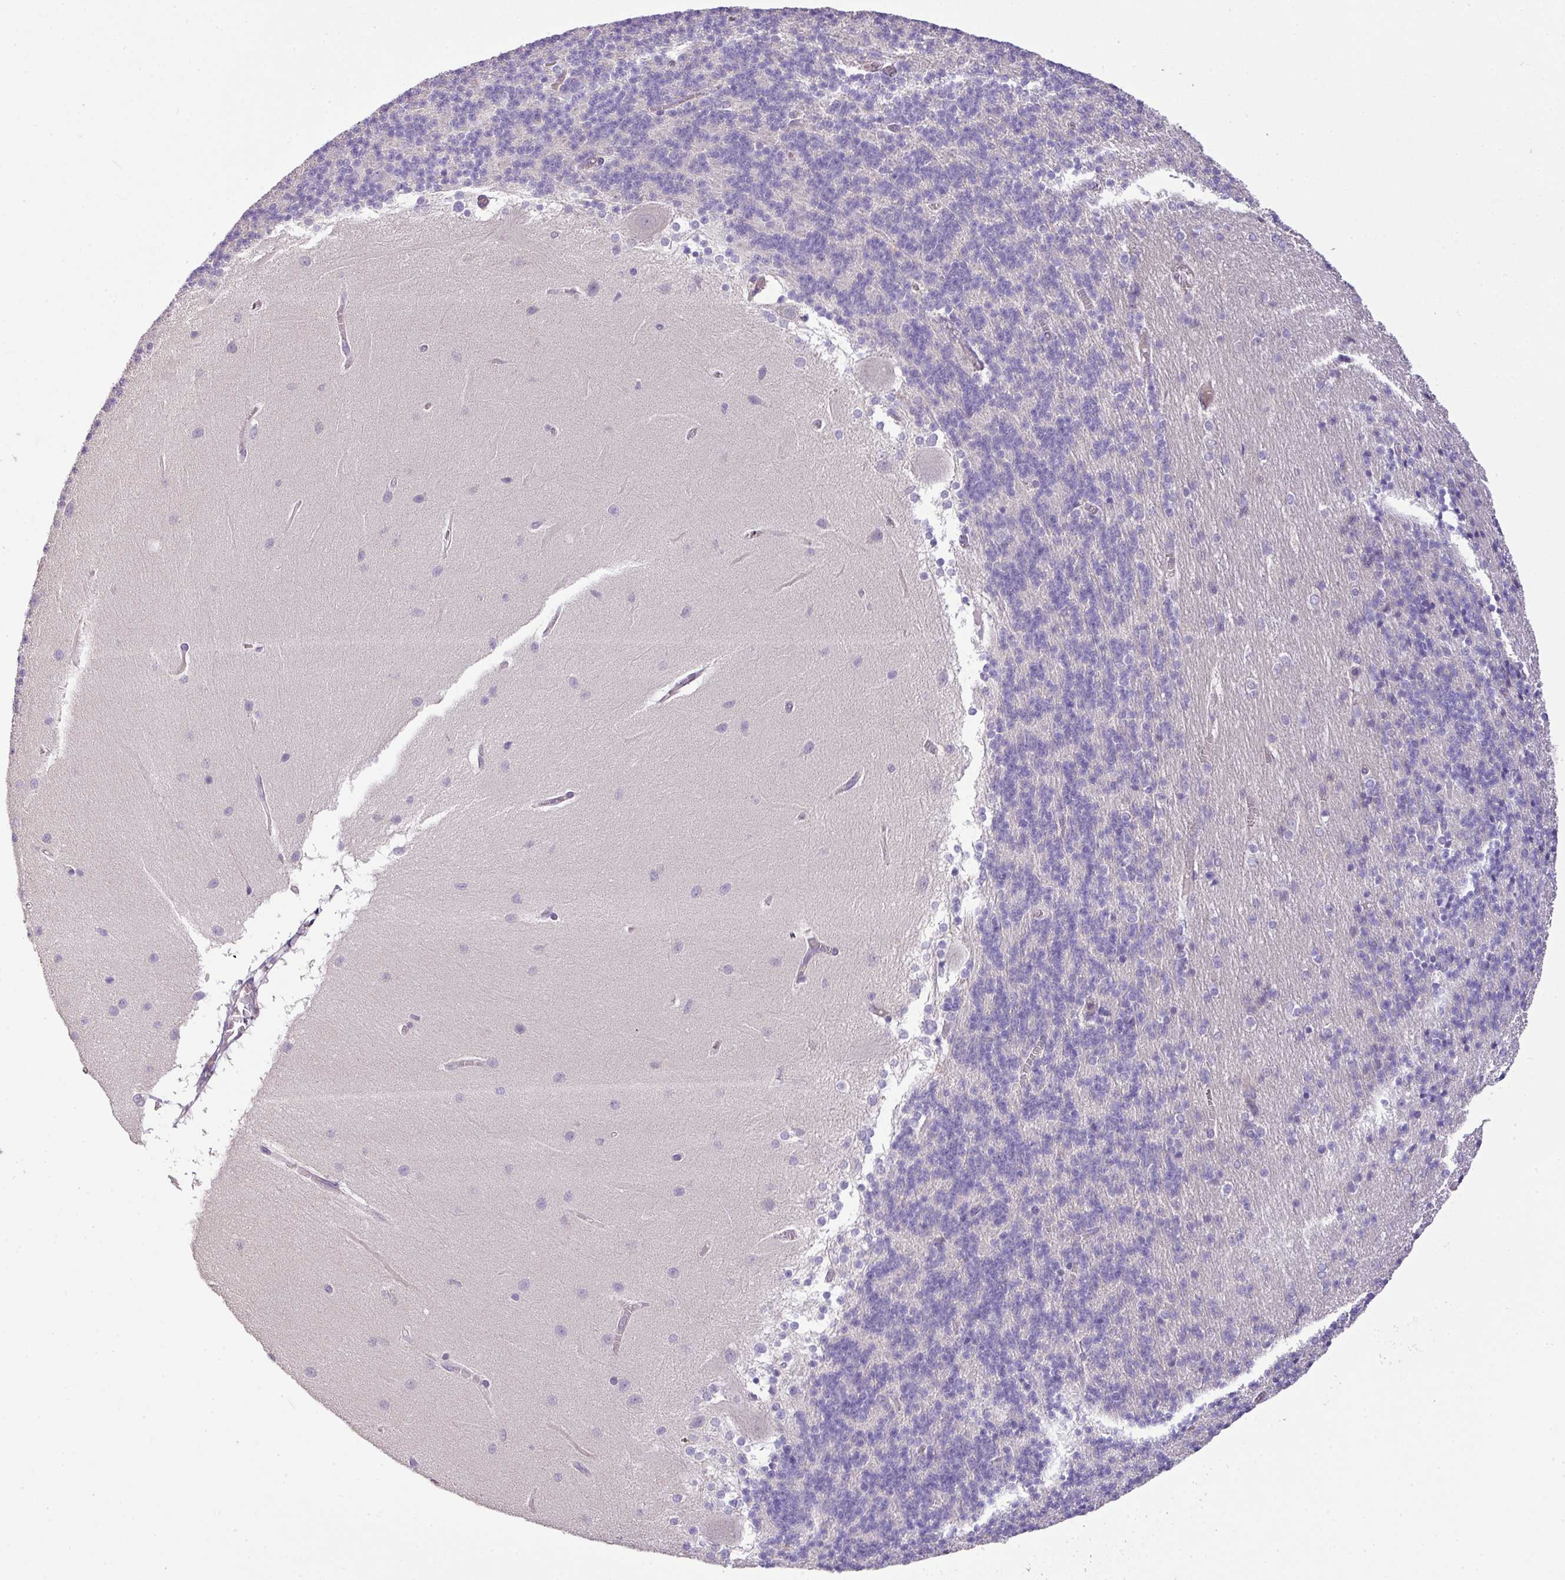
{"staining": {"intensity": "negative", "quantity": "none", "location": "none"}, "tissue": "cerebellum", "cell_type": "Cells in granular layer", "image_type": "normal", "snomed": [{"axis": "morphology", "description": "Normal tissue, NOS"}, {"axis": "topography", "description": "Cerebellum"}], "caption": "A histopathology image of cerebellum stained for a protein exhibits no brown staining in cells in granular layer.", "gene": "PIK3R5", "patient": {"sex": "female", "age": 54}}